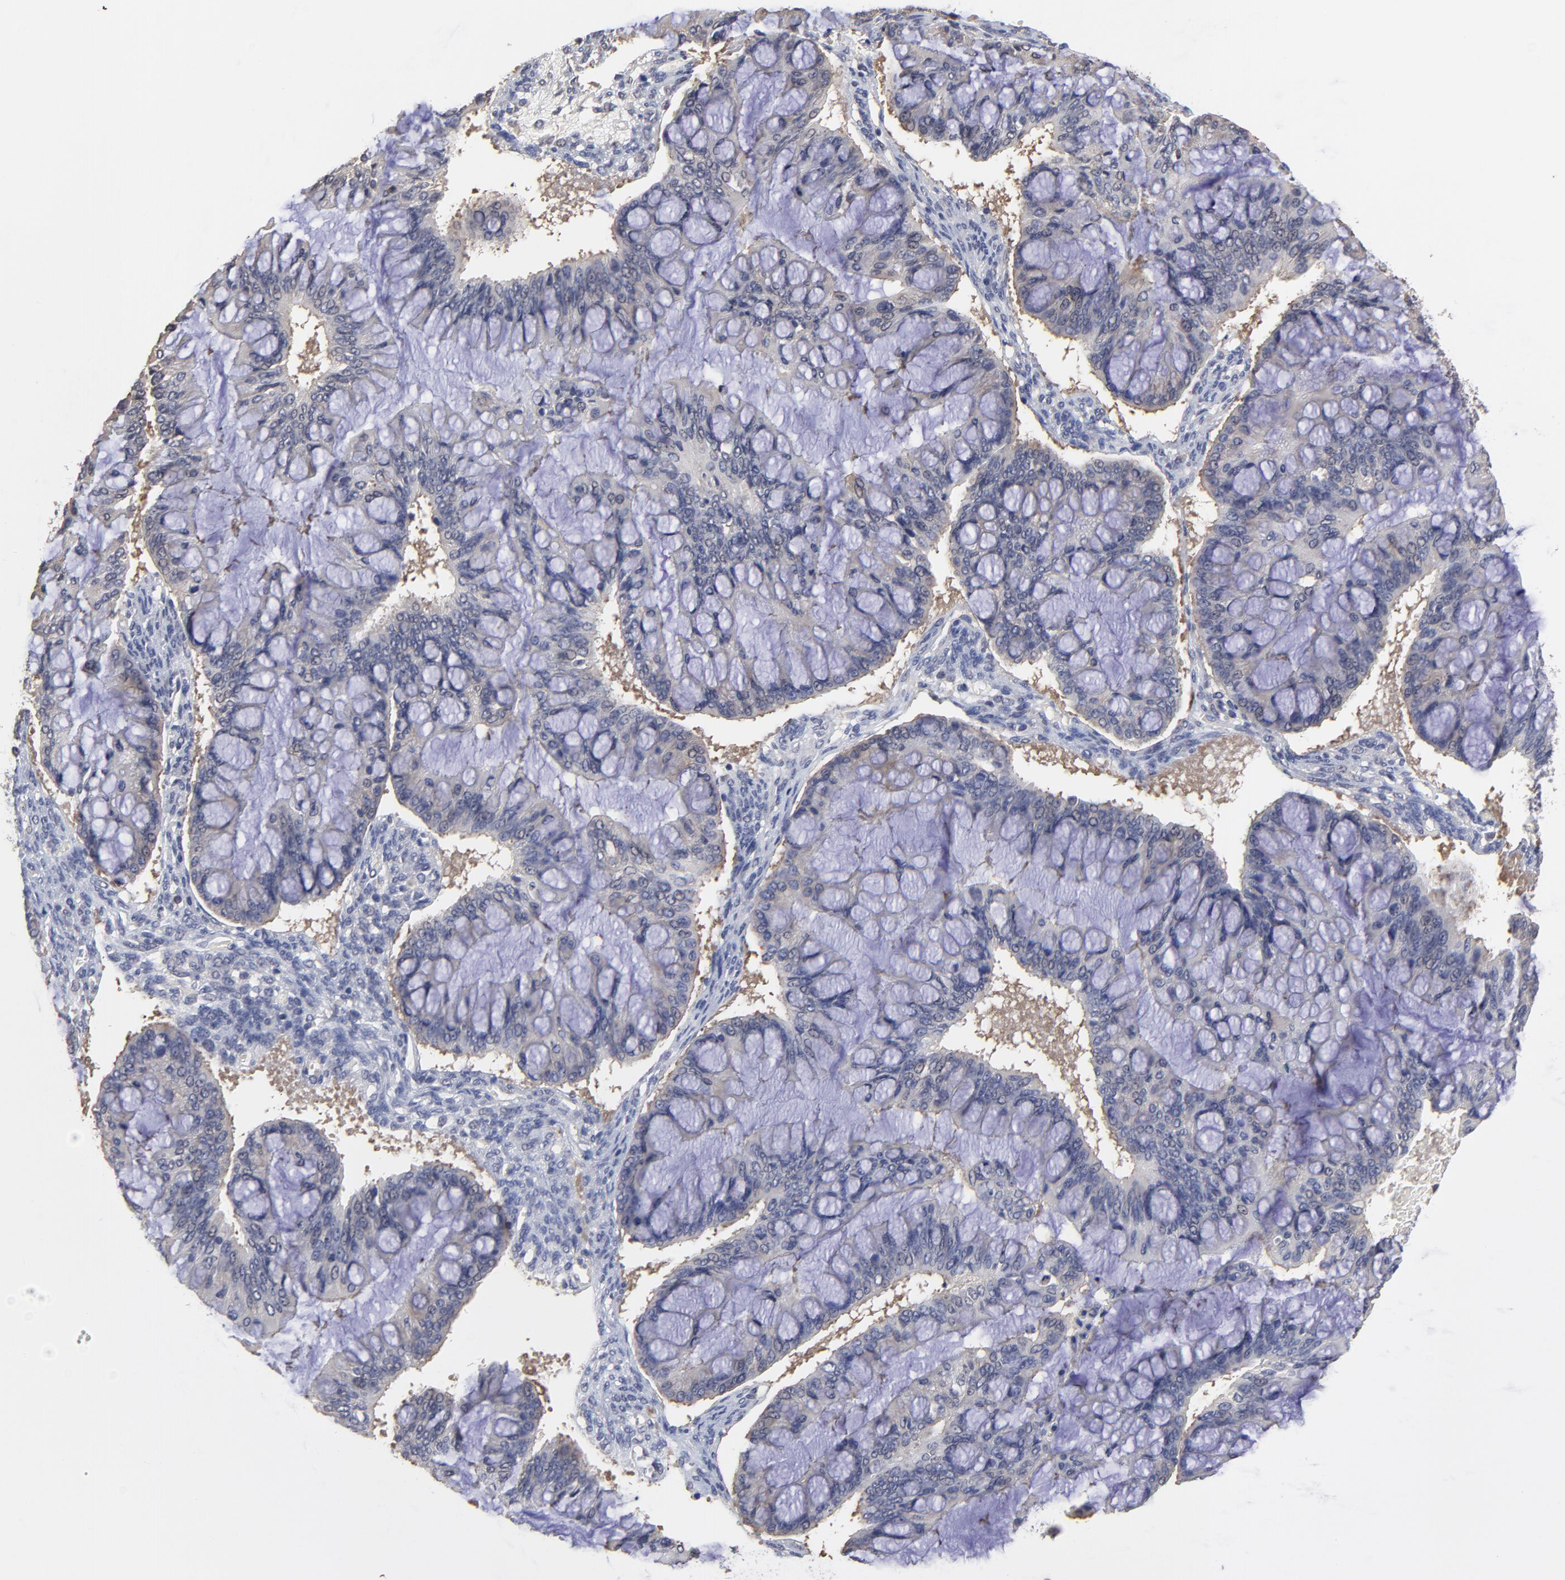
{"staining": {"intensity": "weak", "quantity": "25%-75%", "location": "cytoplasmic/membranous"}, "tissue": "ovarian cancer", "cell_type": "Tumor cells", "image_type": "cancer", "snomed": [{"axis": "morphology", "description": "Cystadenocarcinoma, mucinous, NOS"}, {"axis": "topography", "description": "Ovary"}], "caption": "Brown immunohistochemical staining in human ovarian cancer demonstrates weak cytoplasmic/membranous expression in about 25%-75% of tumor cells.", "gene": "CCT2", "patient": {"sex": "female", "age": 73}}